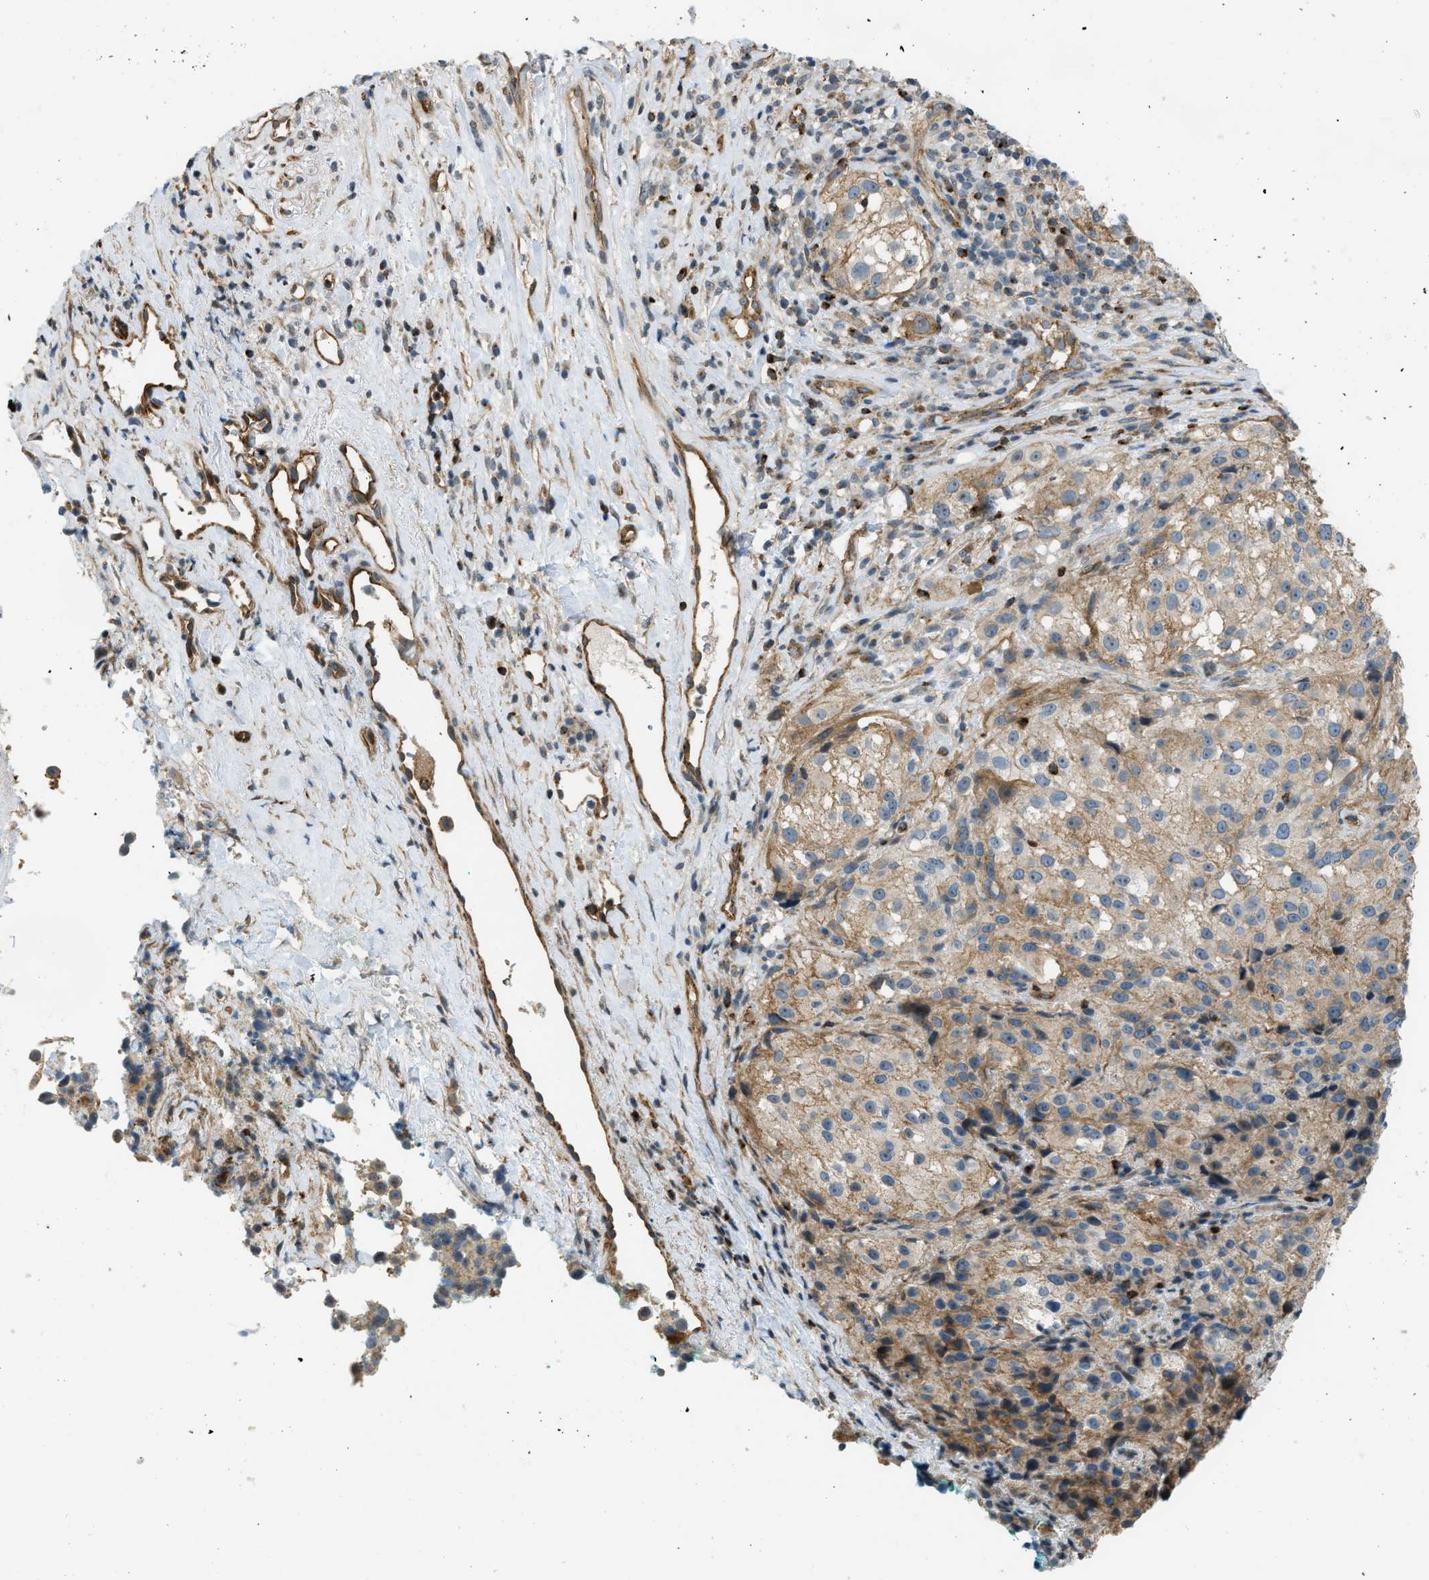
{"staining": {"intensity": "moderate", "quantity": ">75%", "location": "cytoplasmic/membranous"}, "tissue": "melanoma", "cell_type": "Tumor cells", "image_type": "cancer", "snomed": [{"axis": "morphology", "description": "Necrosis, NOS"}, {"axis": "morphology", "description": "Malignant melanoma, NOS"}, {"axis": "topography", "description": "Skin"}], "caption": "Immunohistochemical staining of malignant melanoma reveals moderate cytoplasmic/membranous protein positivity in approximately >75% of tumor cells.", "gene": "KIAA1671", "patient": {"sex": "female", "age": 87}}